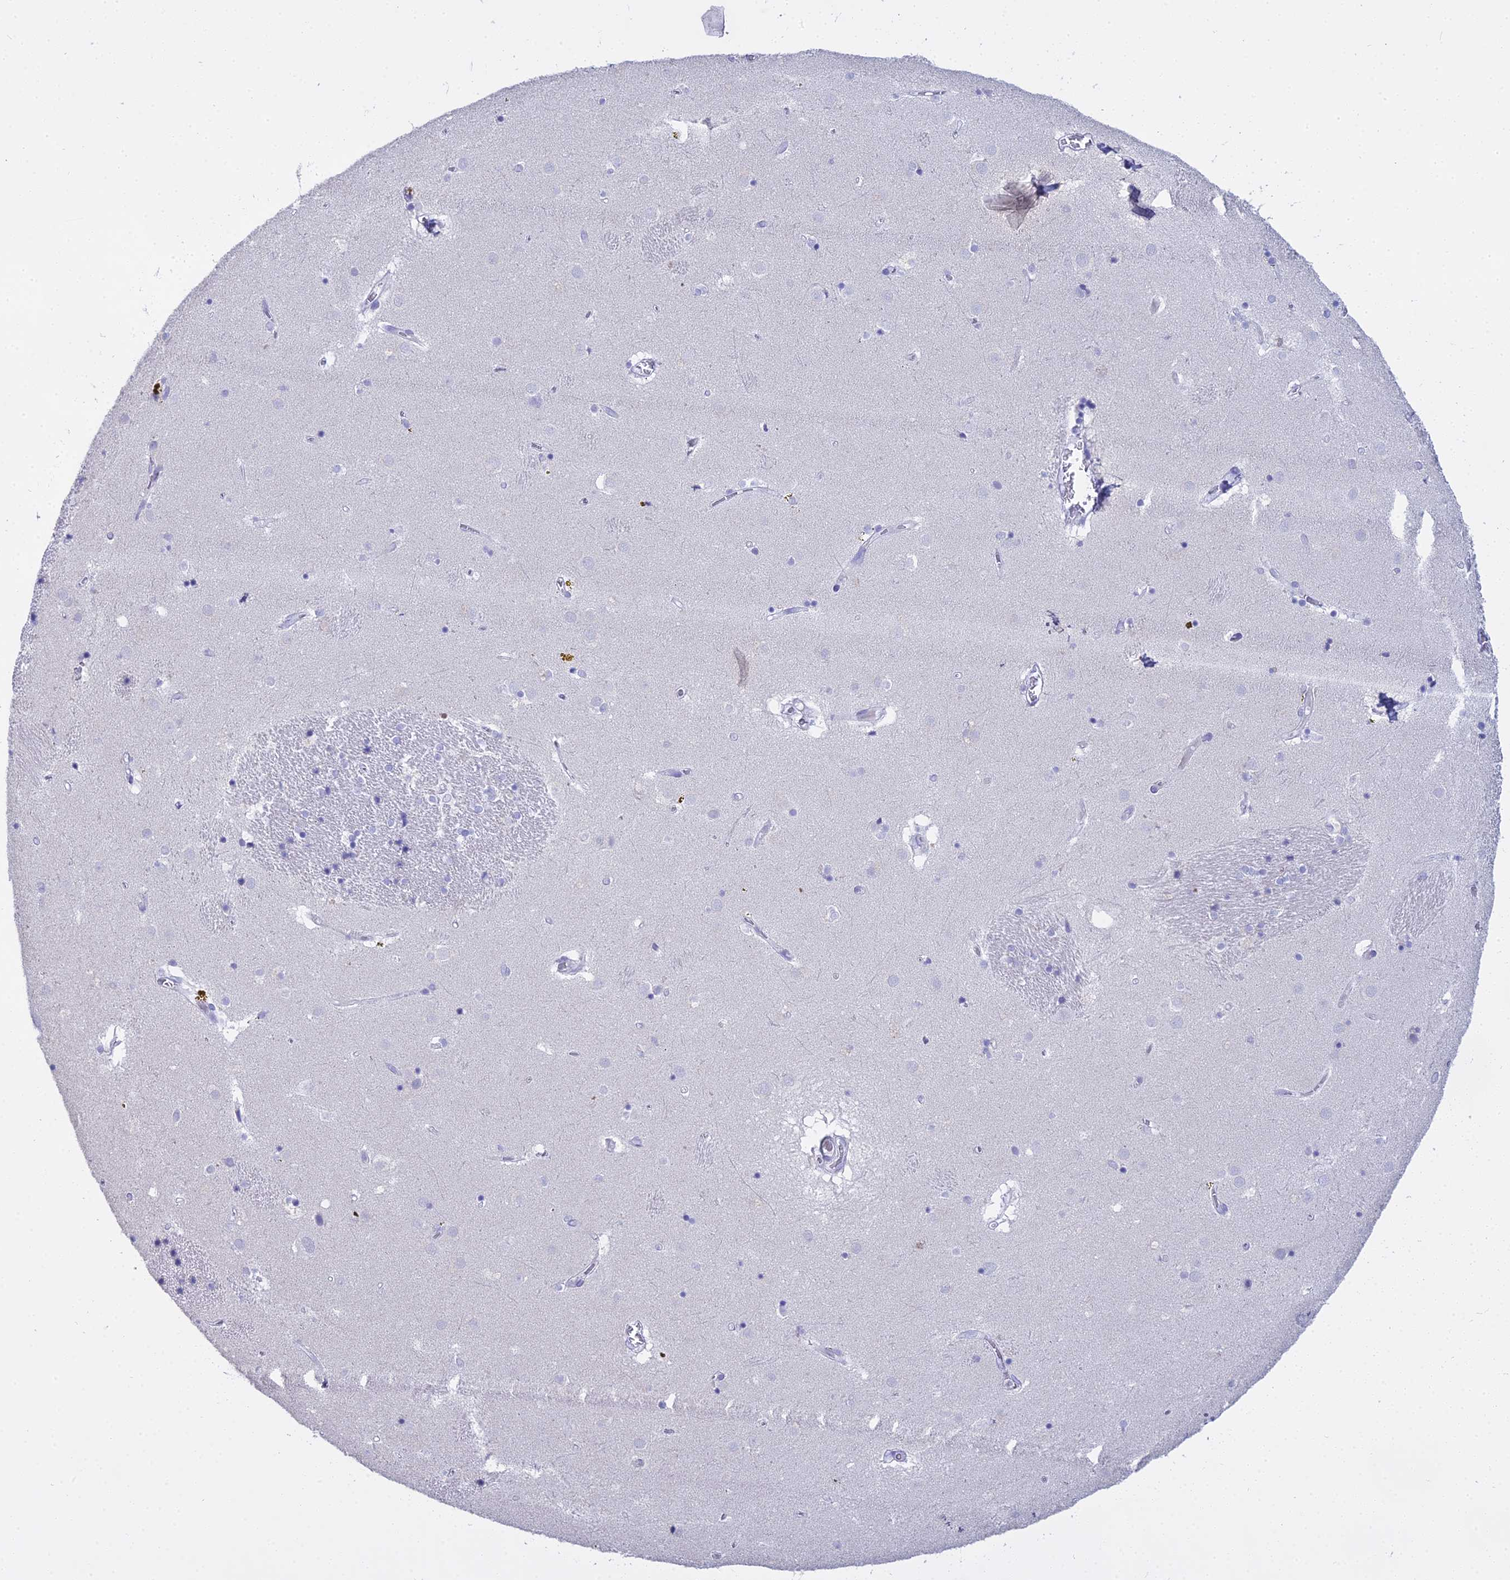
{"staining": {"intensity": "negative", "quantity": "none", "location": "none"}, "tissue": "caudate", "cell_type": "Glial cells", "image_type": "normal", "snomed": [{"axis": "morphology", "description": "Normal tissue, NOS"}, {"axis": "topography", "description": "Lateral ventricle wall"}], "caption": "IHC of normal human caudate displays no positivity in glial cells.", "gene": "S100A7", "patient": {"sex": "male", "age": 70}}